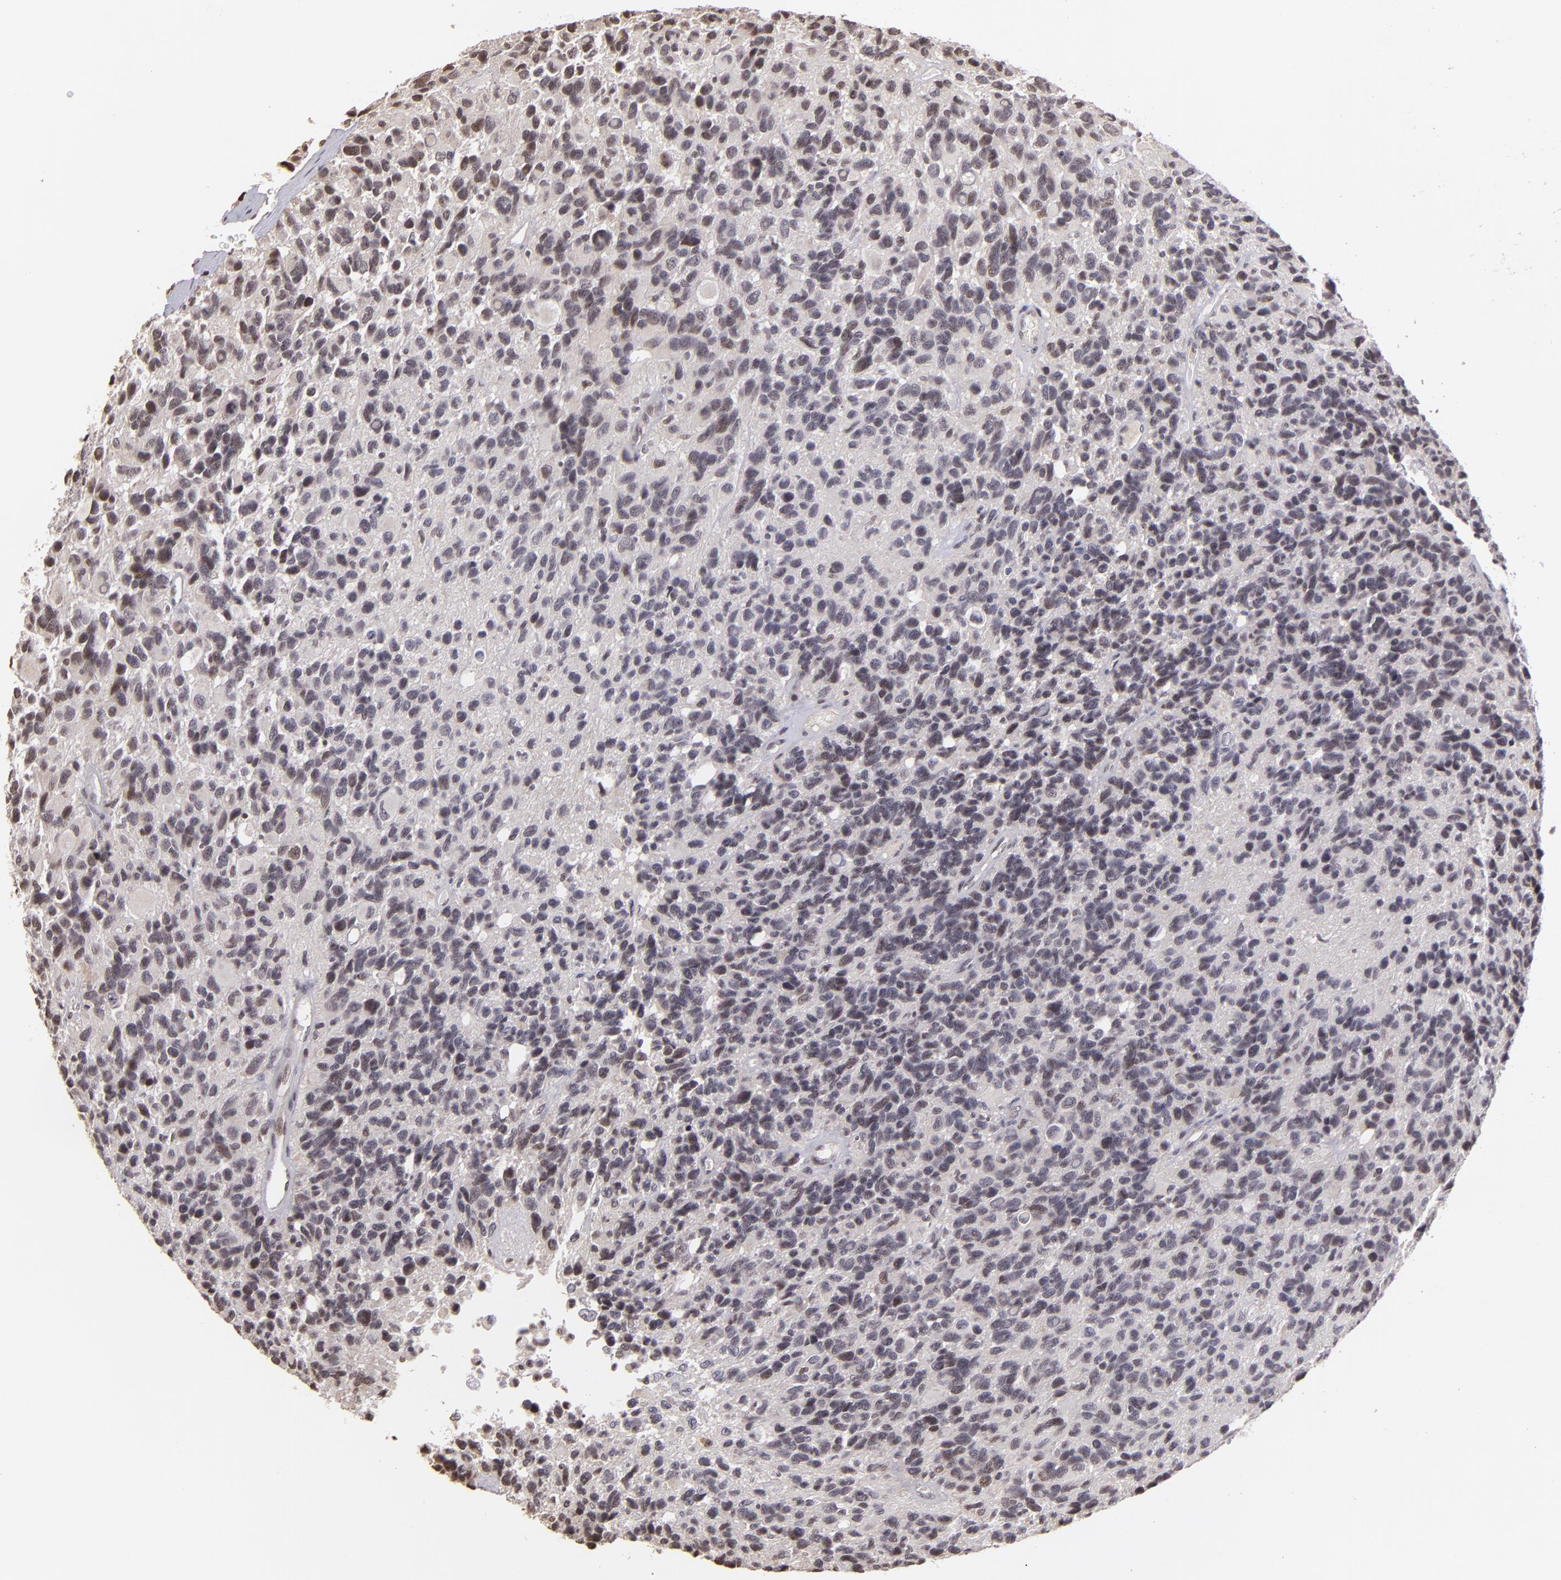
{"staining": {"intensity": "weak", "quantity": "<25%", "location": "nuclear"}, "tissue": "glioma", "cell_type": "Tumor cells", "image_type": "cancer", "snomed": [{"axis": "morphology", "description": "Glioma, malignant, High grade"}, {"axis": "topography", "description": "Brain"}], "caption": "Tumor cells are negative for brown protein staining in malignant glioma (high-grade).", "gene": "RARB", "patient": {"sex": "male", "age": 77}}